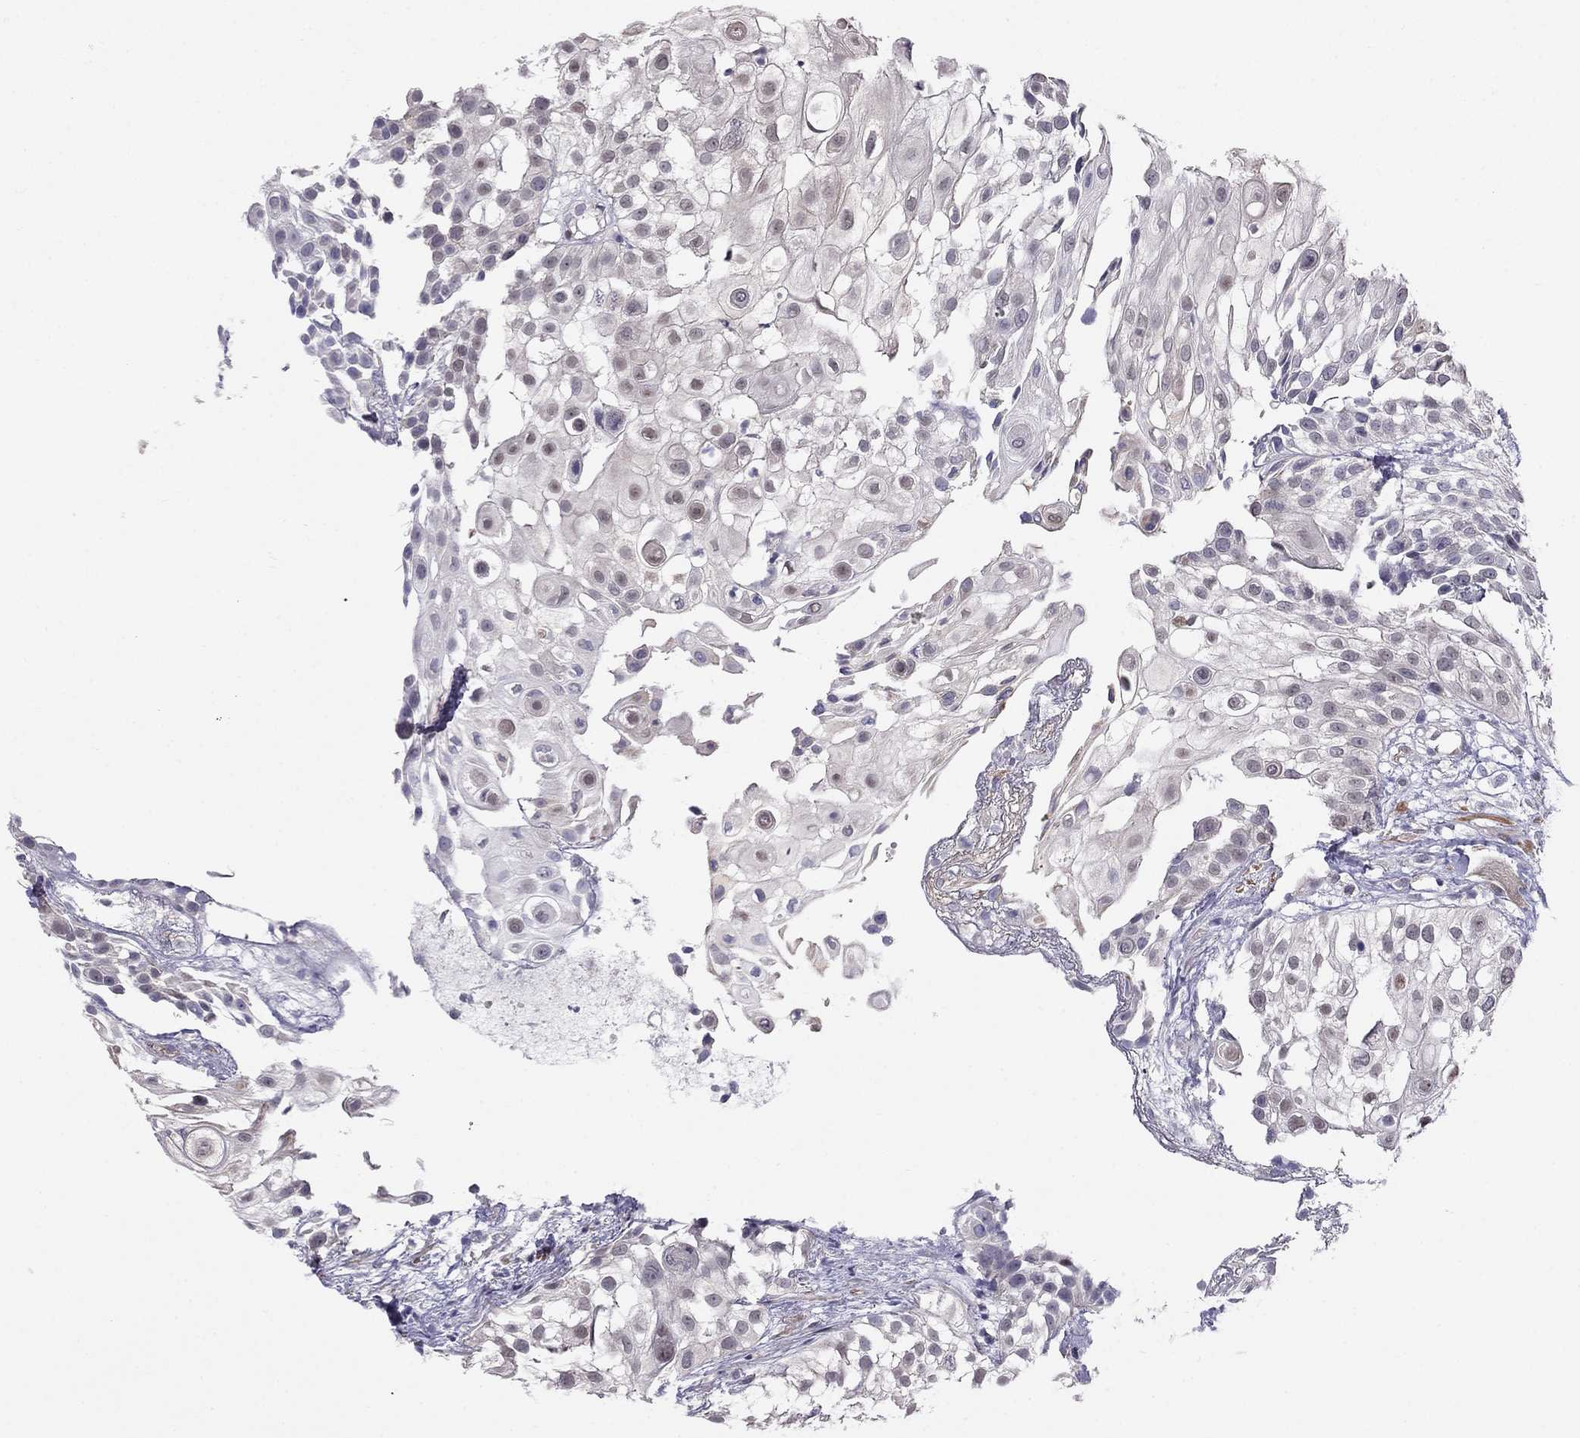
{"staining": {"intensity": "weak", "quantity": "<25%", "location": "nuclear"}, "tissue": "urothelial cancer", "cell_type": "Tumor cells", "image_type": "cancer", "snomed": [{"axis": "morphology", "description": "Urothelial carcinoma, High grade"}, {"axis": "topography", "description": "Urinary bladder"}], "caption": "The micrograph displays no significant staining in tumor cells of high-grade urothelial carcinoma. (Stains: DAB (3,3'-diaminobenzidine) immunohistochemistry with hematoxylin counter stain, Microscopy: brightfield microscopy at high magnification).", "gene": "LRRC39", "patient": {"sex": "female", "age": 79}}